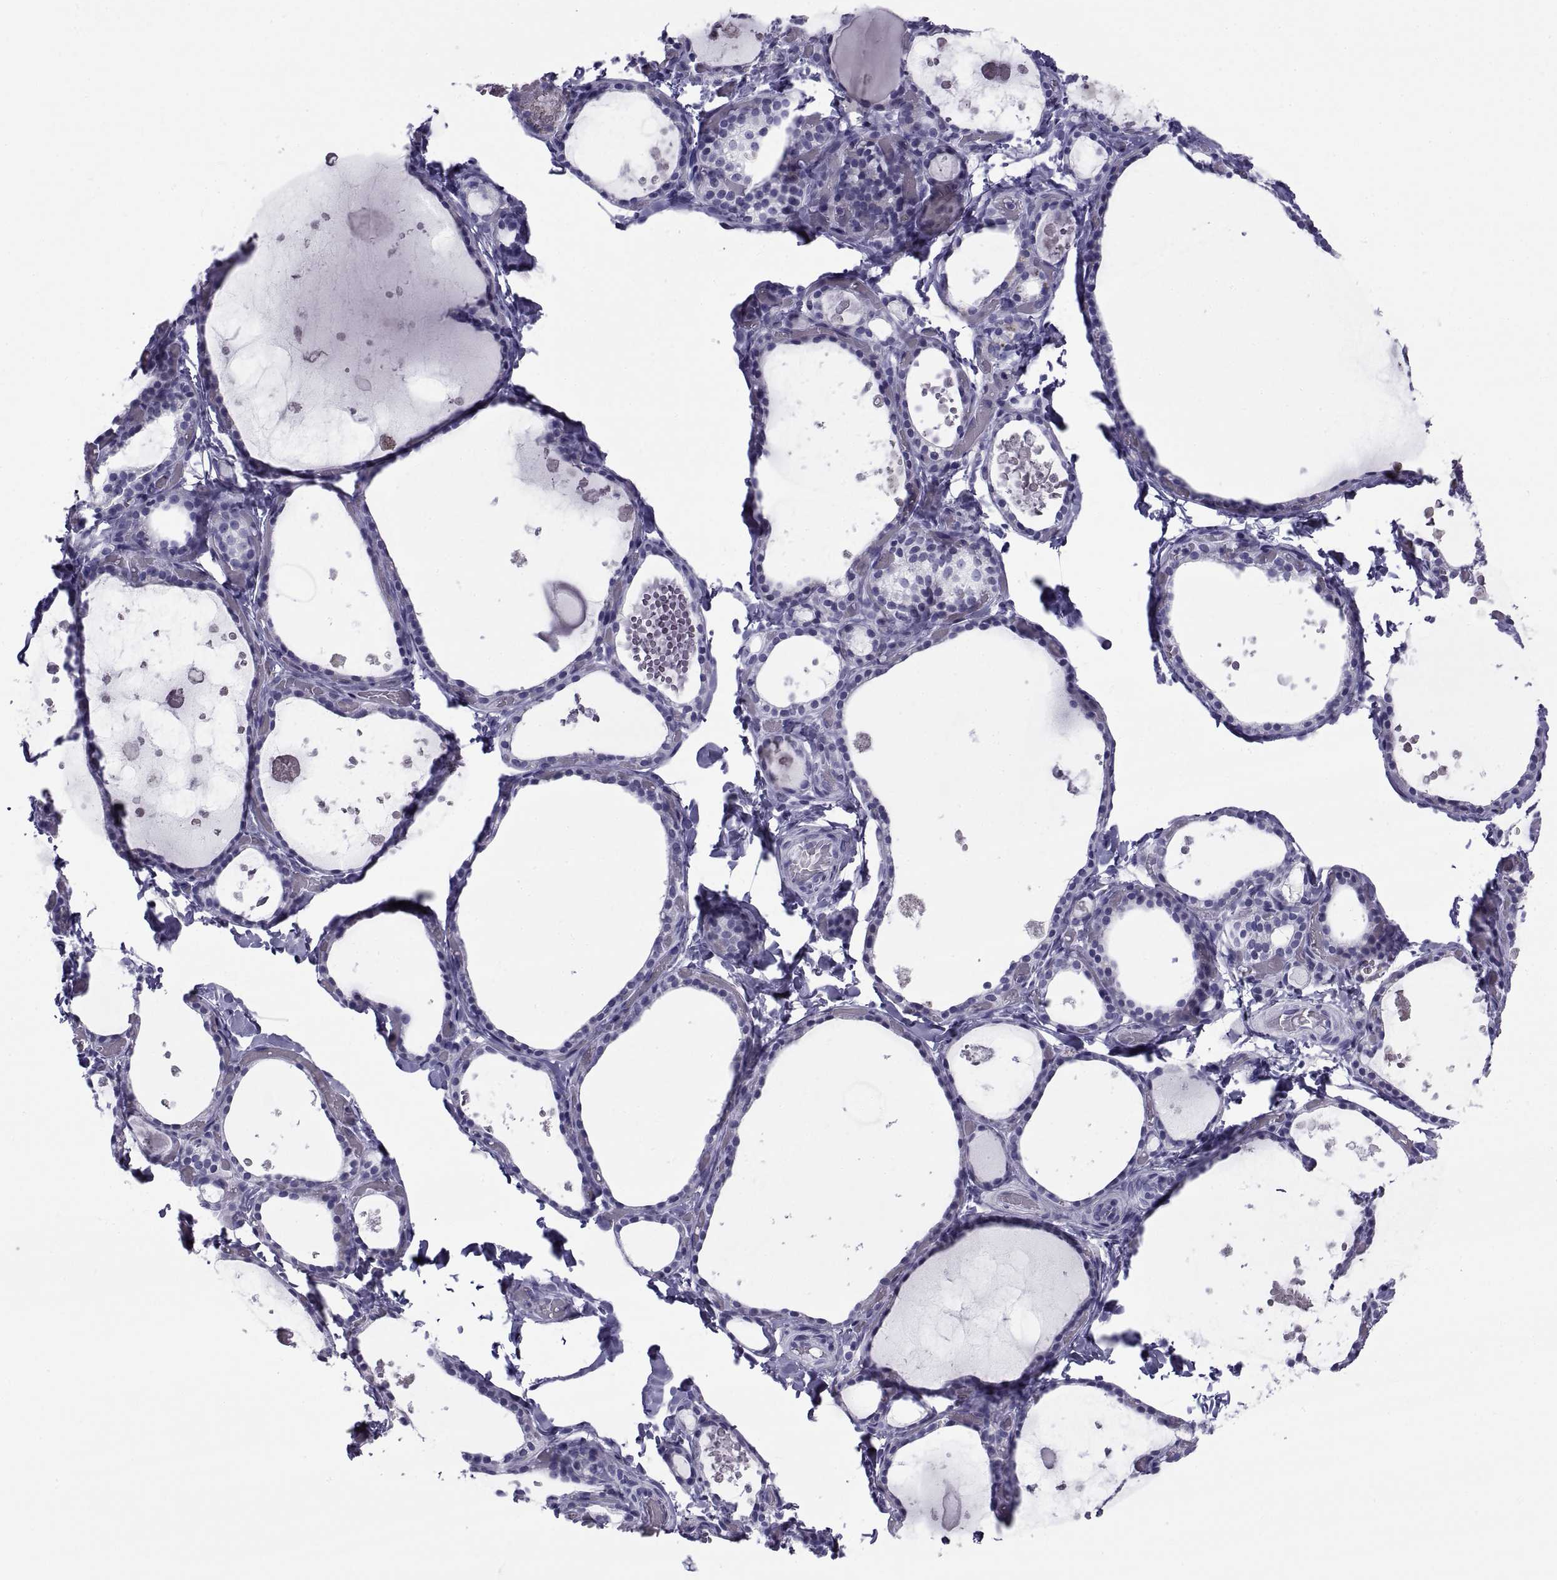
{"staining": {"intensity": "negative", "quantity": "none", "location": "none"}, "tissue": "thyroid gland", "cell_type": "Glandular cells", "image_type": "normal", "snomed": [{"axis": "morphology", "description": "Normal tissue, NOS"}, {"axis": "topography", "description": "Thyroid gland"}], "caption": "This is an immunohistochemistry micrograph of benign human thyroid gland. There is no expression in glandular cells.", "gene": "NPTX2", "patient": {"sex": "female", "age": 56}}